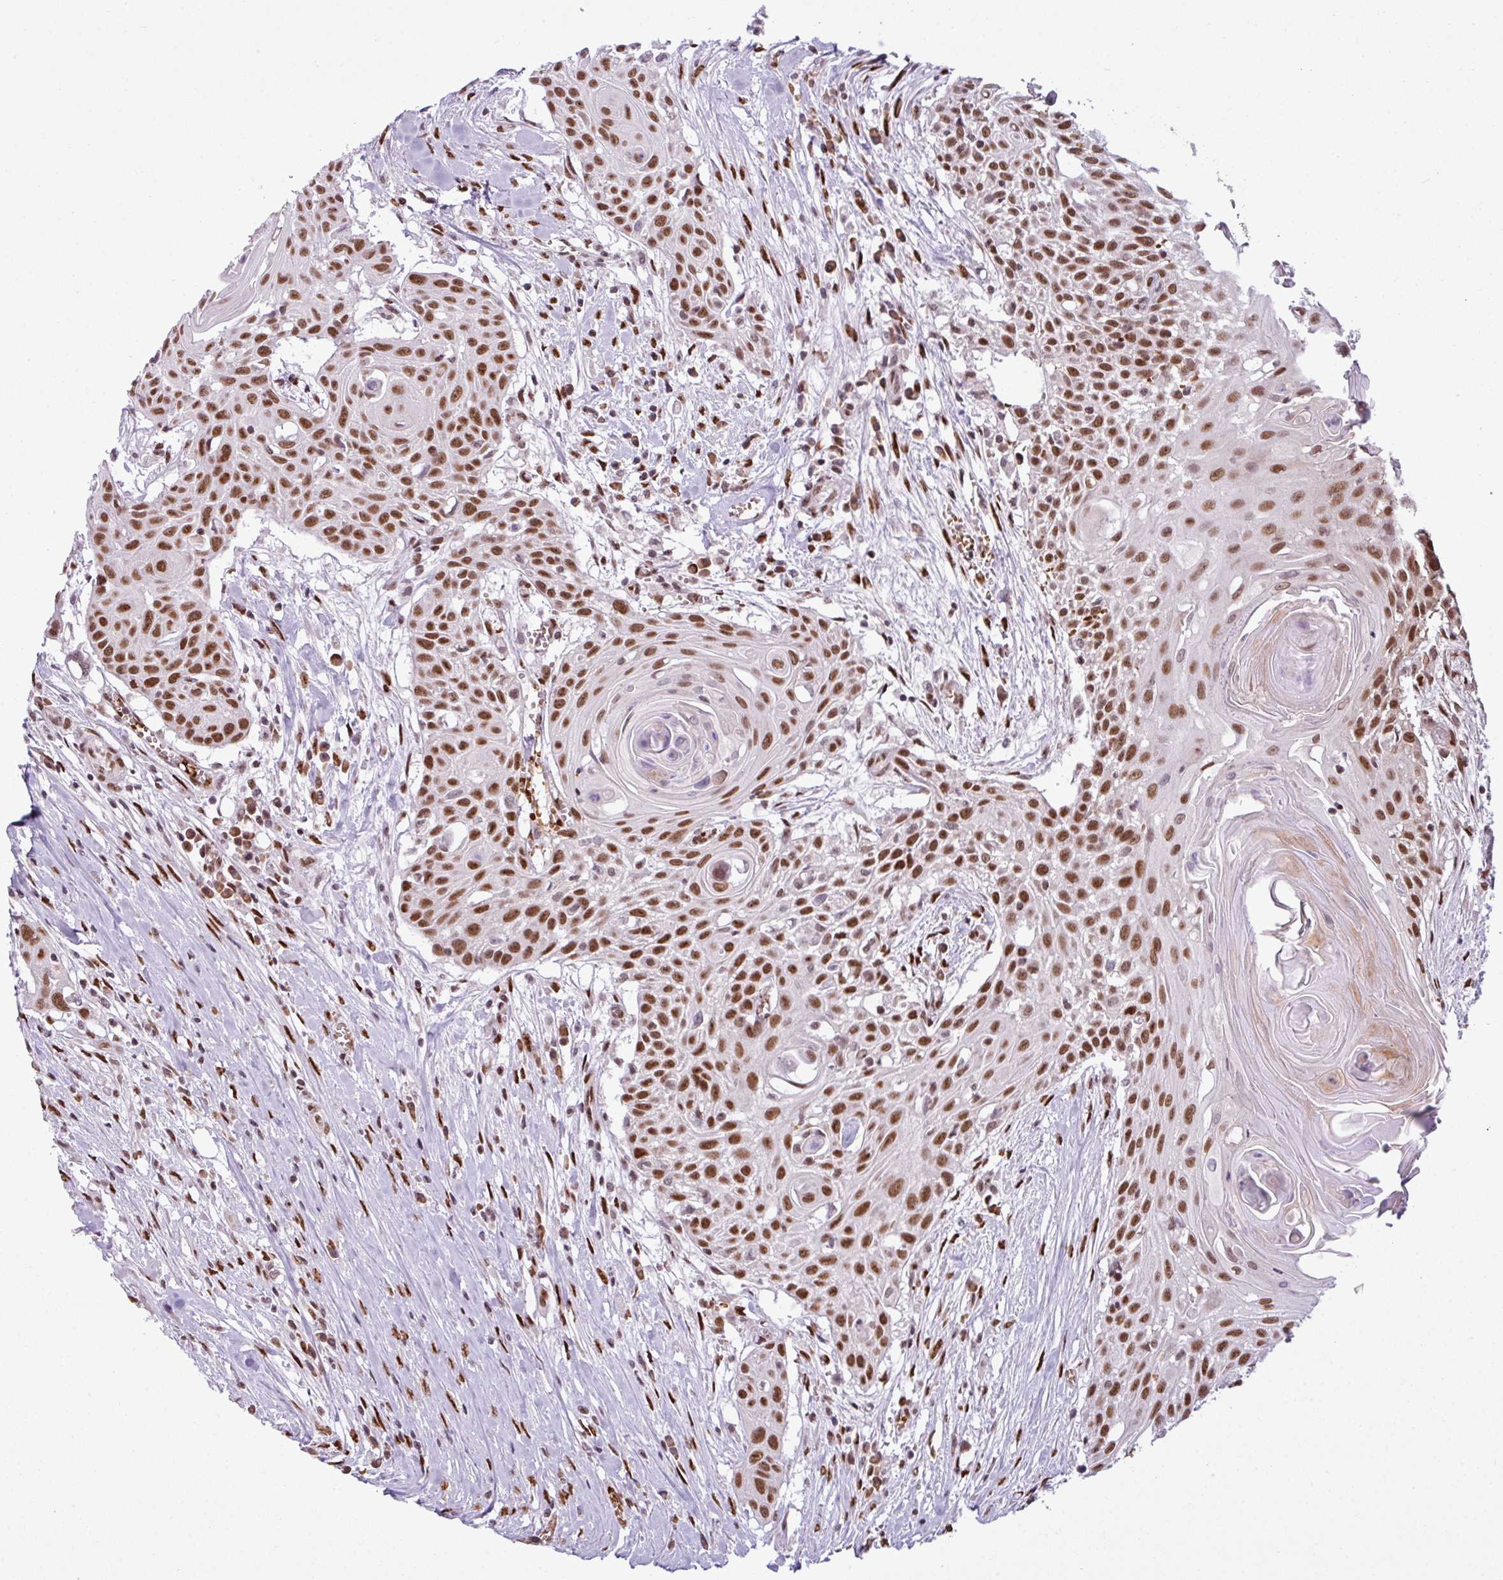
{"staining": {"intensity": "moderate", "quantity": ">75%", "location": "nuclear"}, "tissue": "head and neck cancer", "cell_type": "Tumor cells", "image_type": "cancer", "snomed": [{"axis": "morphology", "description": "Squamous cell carcinoma, NOS"}, {"axis": "topography", "description": "Lymph node"}, {"axis": "topography", "description": "Salivary gland"}, {"axis": "topography", "description": "Head-Neck"}], "caption": "Tumor cells show moderate nuclear staining in approximately >75% of cells in squamous cell carcinoma (head and neck).", "gene": "PRDM5", "patient": {"sex": "female", "age": 74}}